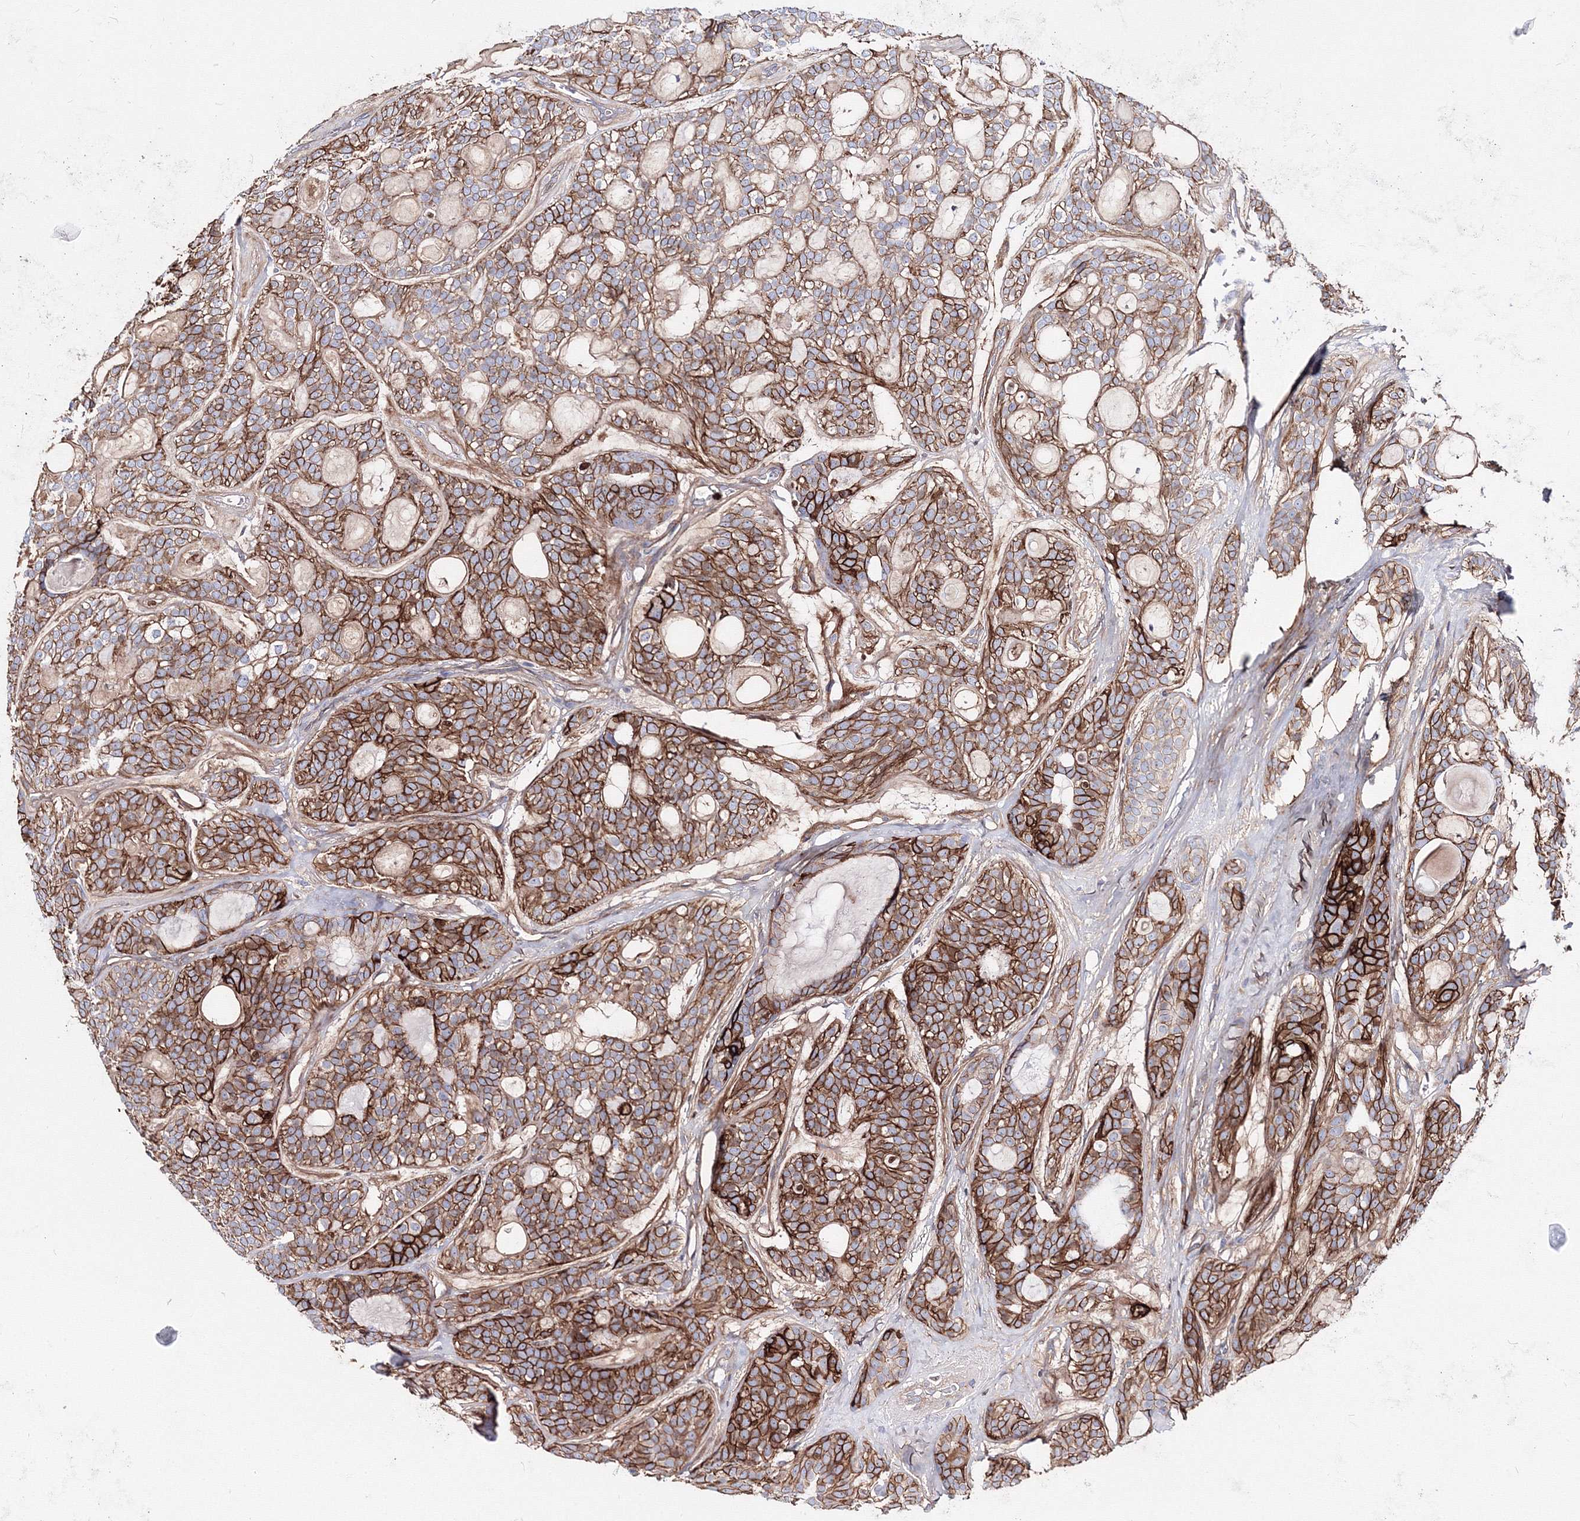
{"staining": {"intensity": "strong", "quantity": ">75%", "location": "cytoplasmic/membranous"}, "tissue": "head and neck cancer", "cell_type": "Tumor cells", "image_type": "cancer", "snomed": [{"axis": "morphology", "description": "Adenocarcinoma, NOS"}, {"axis": "topography", "description": "Head-Neck"}], "caption": "Immunohistochemistry histopathology image of adenocarcinoma (head and neck) stained for a protein (brown), which demonstrates high levels of strong cytoplasmic/membranous staining in about >75% of tumor cells.", "gene": "C11orf52", "patient": {"sex": "male", "age": 66}}